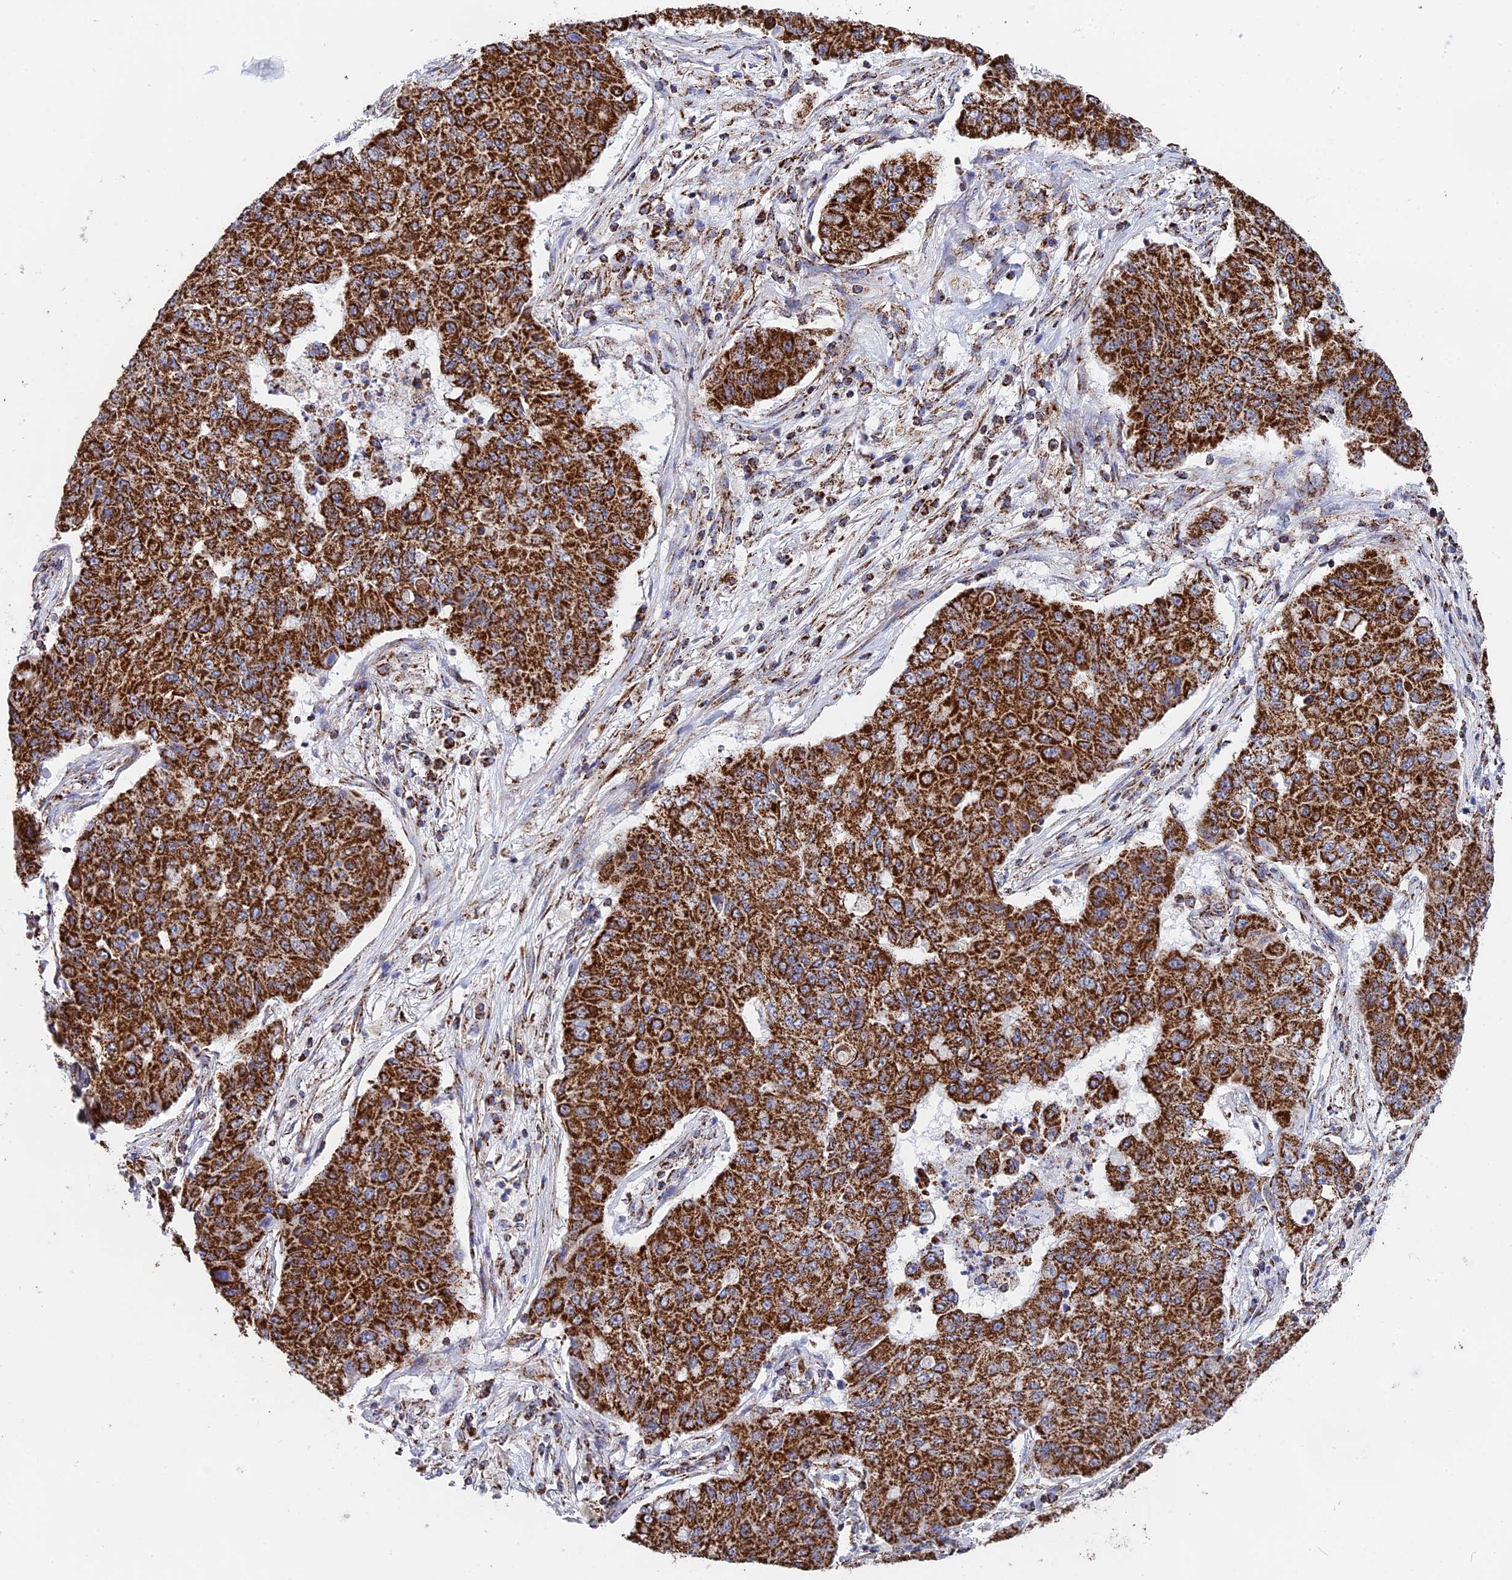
{"staining": {"intensity": "strong", "quantity": ">75%", "location": "cytoplasmic/membranous"}, "tissue": "lung cancer", "cell_type": "Tumor cells", "image_type": "cancer", "snomed": [{"axis": "morphology", "description": "Squamous cell carcinoma, NOS"}, {"axis": "topography", "description": "Lung"}], "caption": "A brown stain shows strong cytoplasmic/membranous expression of a protein in human lung cancer (squamous cell carcinoma) tumor cells.", "gene": "CDC16", "patient": {"sex": "male", "age": 74}}